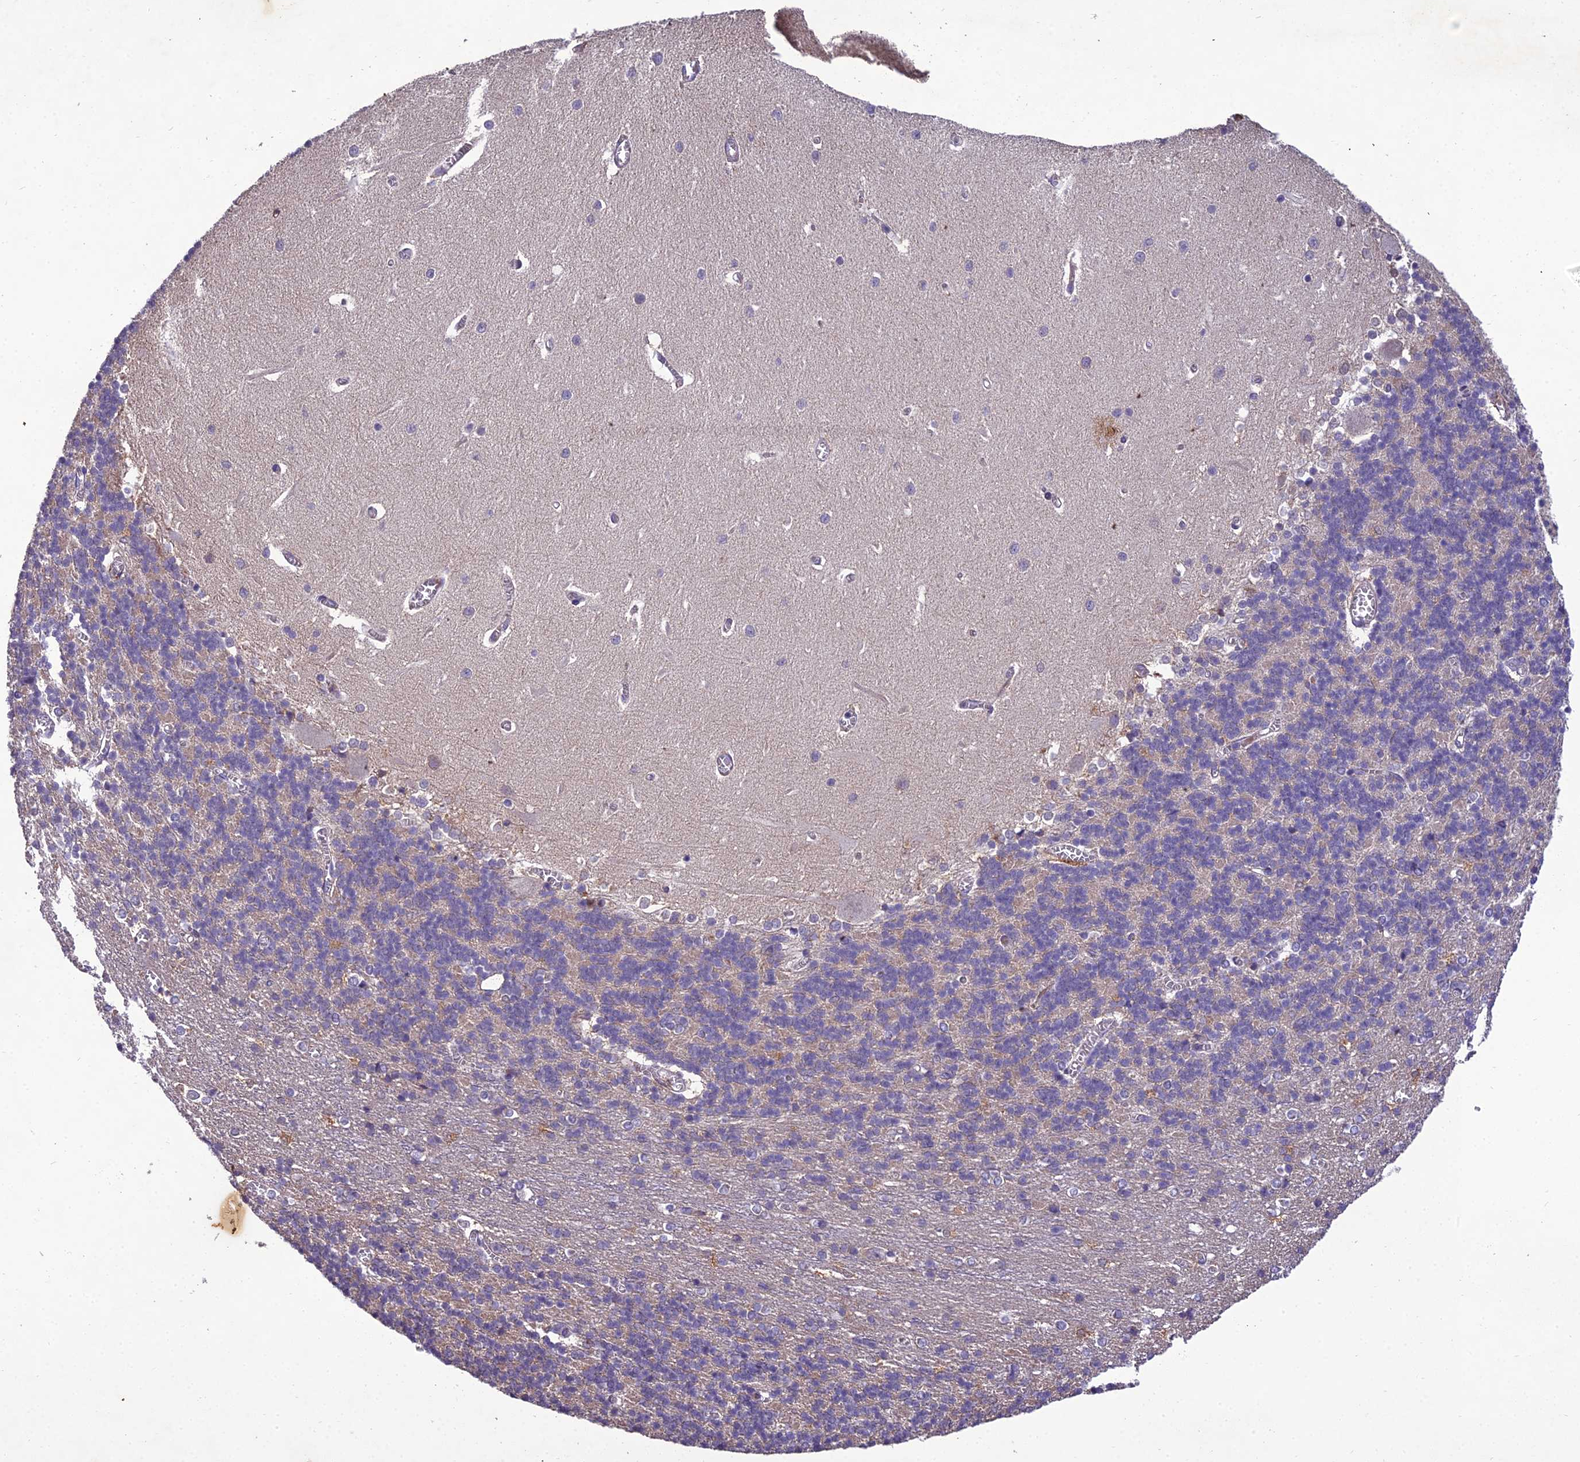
{"staining": {"intensity": "negative", "quantity": "none", "location": "none"}, "tissue": "cerebellum", "cell_type": "Cells in granular layer", "image_type": "normal", "snomed": [{"axis": "morphology", "description": "Normal tissue, NOS"}, {"axis": "topography", "description": "Cerebellum"}], "caption": "Immunohistochemistry (IHC) histopathology image of normal human cerebellum stained for a protein (brown), which shows no staining in cells in granular layer.", "gene": "CENPL", "patient": {"sex": "male", "age": 37}}